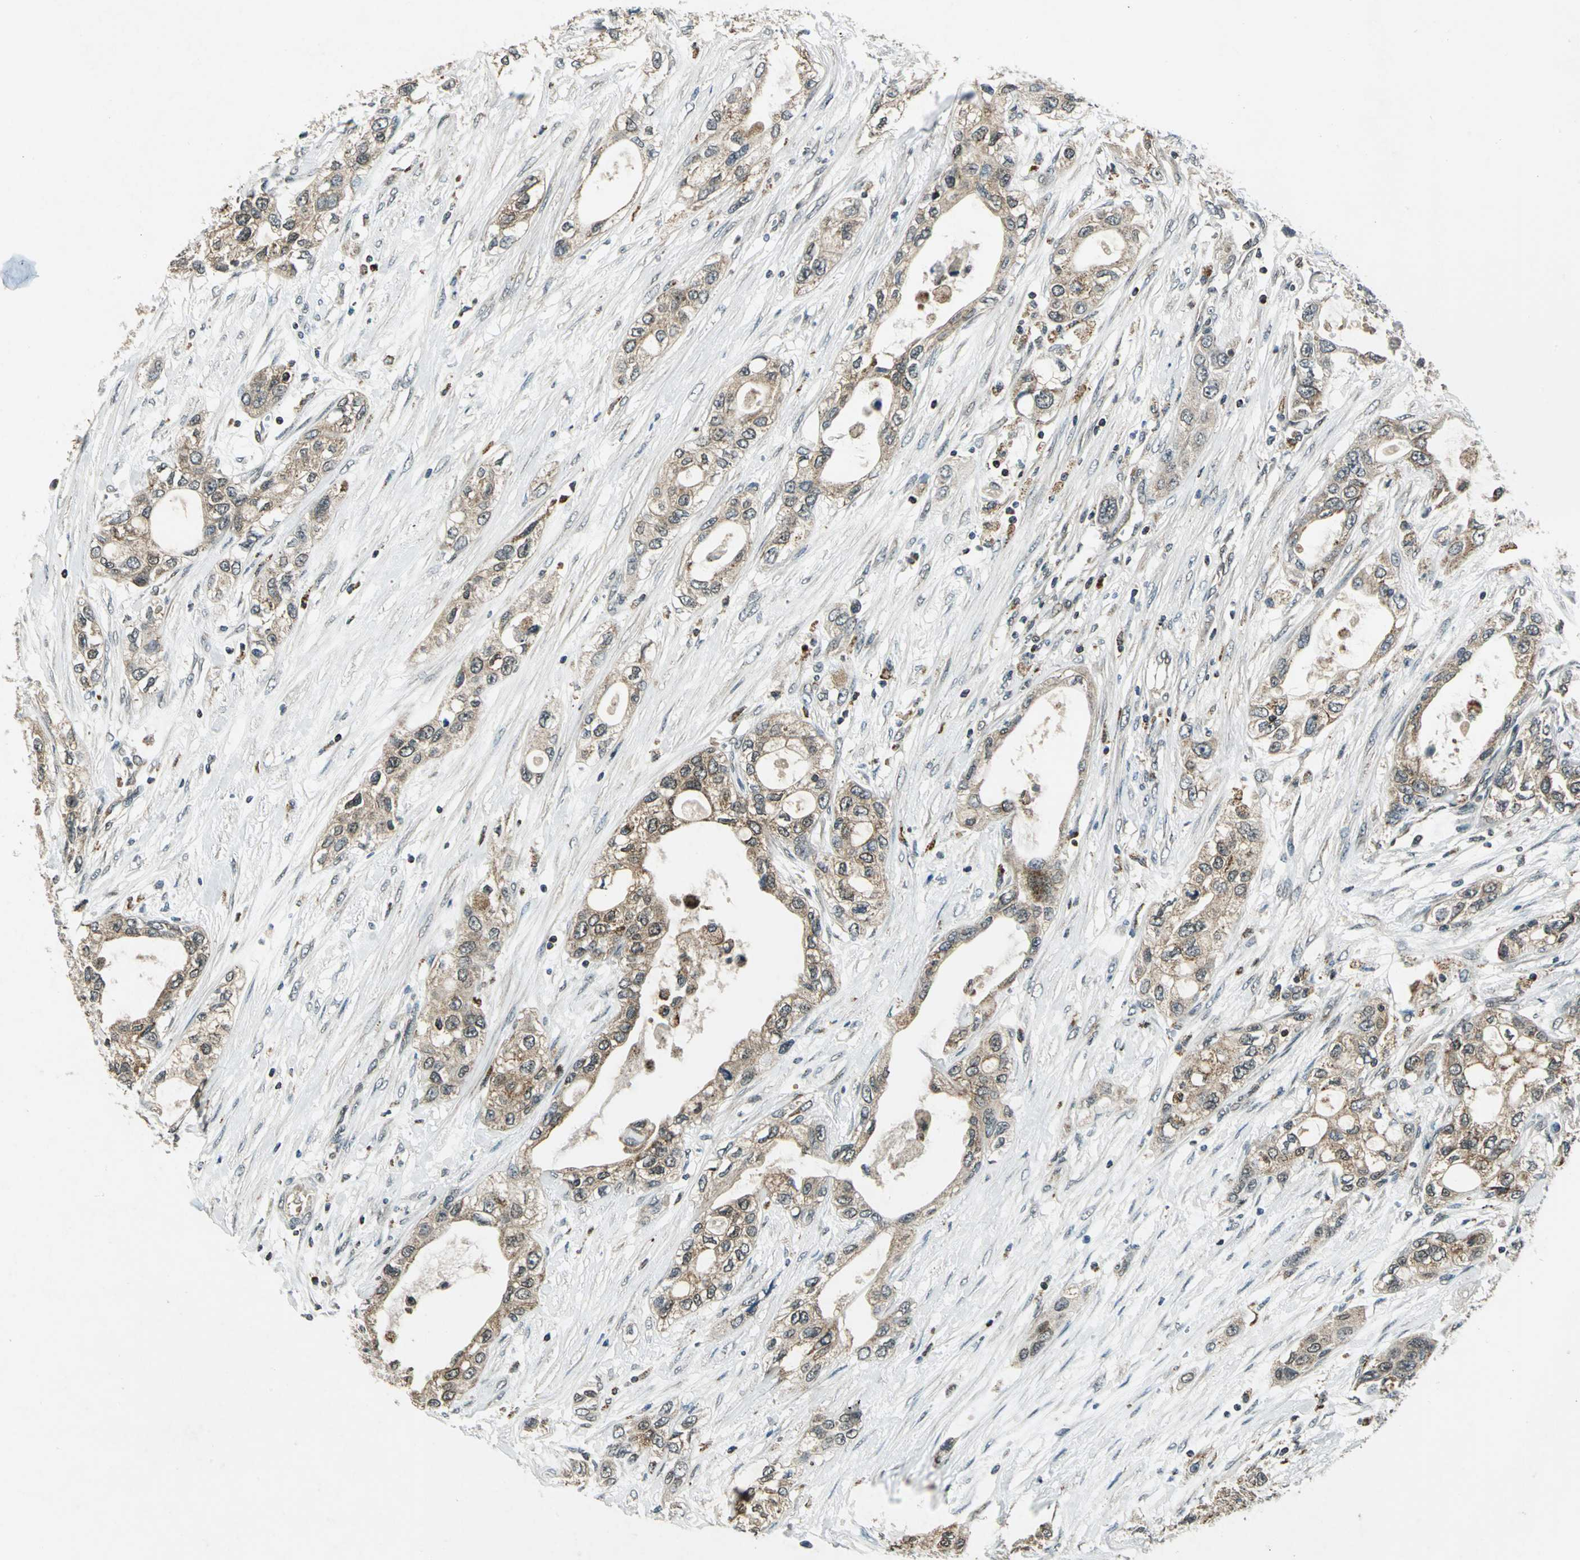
{"staining": {"intensity": "moderate", "quantity": ">75%", "location": "cytoplasmic/membranous"}, "tissue": "pancreatic cancer", "cell_type": "Tumor cells", "image_type": "cancer", "snomed": [{"axis": "morphology", "description": "Adenocarcinoma, NOS"}, {"axis": "topography", "description": "Pancreas"}], "caption": "Brown immunohistochemical staining in pancreatic adenocarcinoma displays moderate cytoplasmic/membranous expression in approximately >75% of tumor cells.", "gene": "NUDT2", "patient": {"sex": "female", "age": 70}}